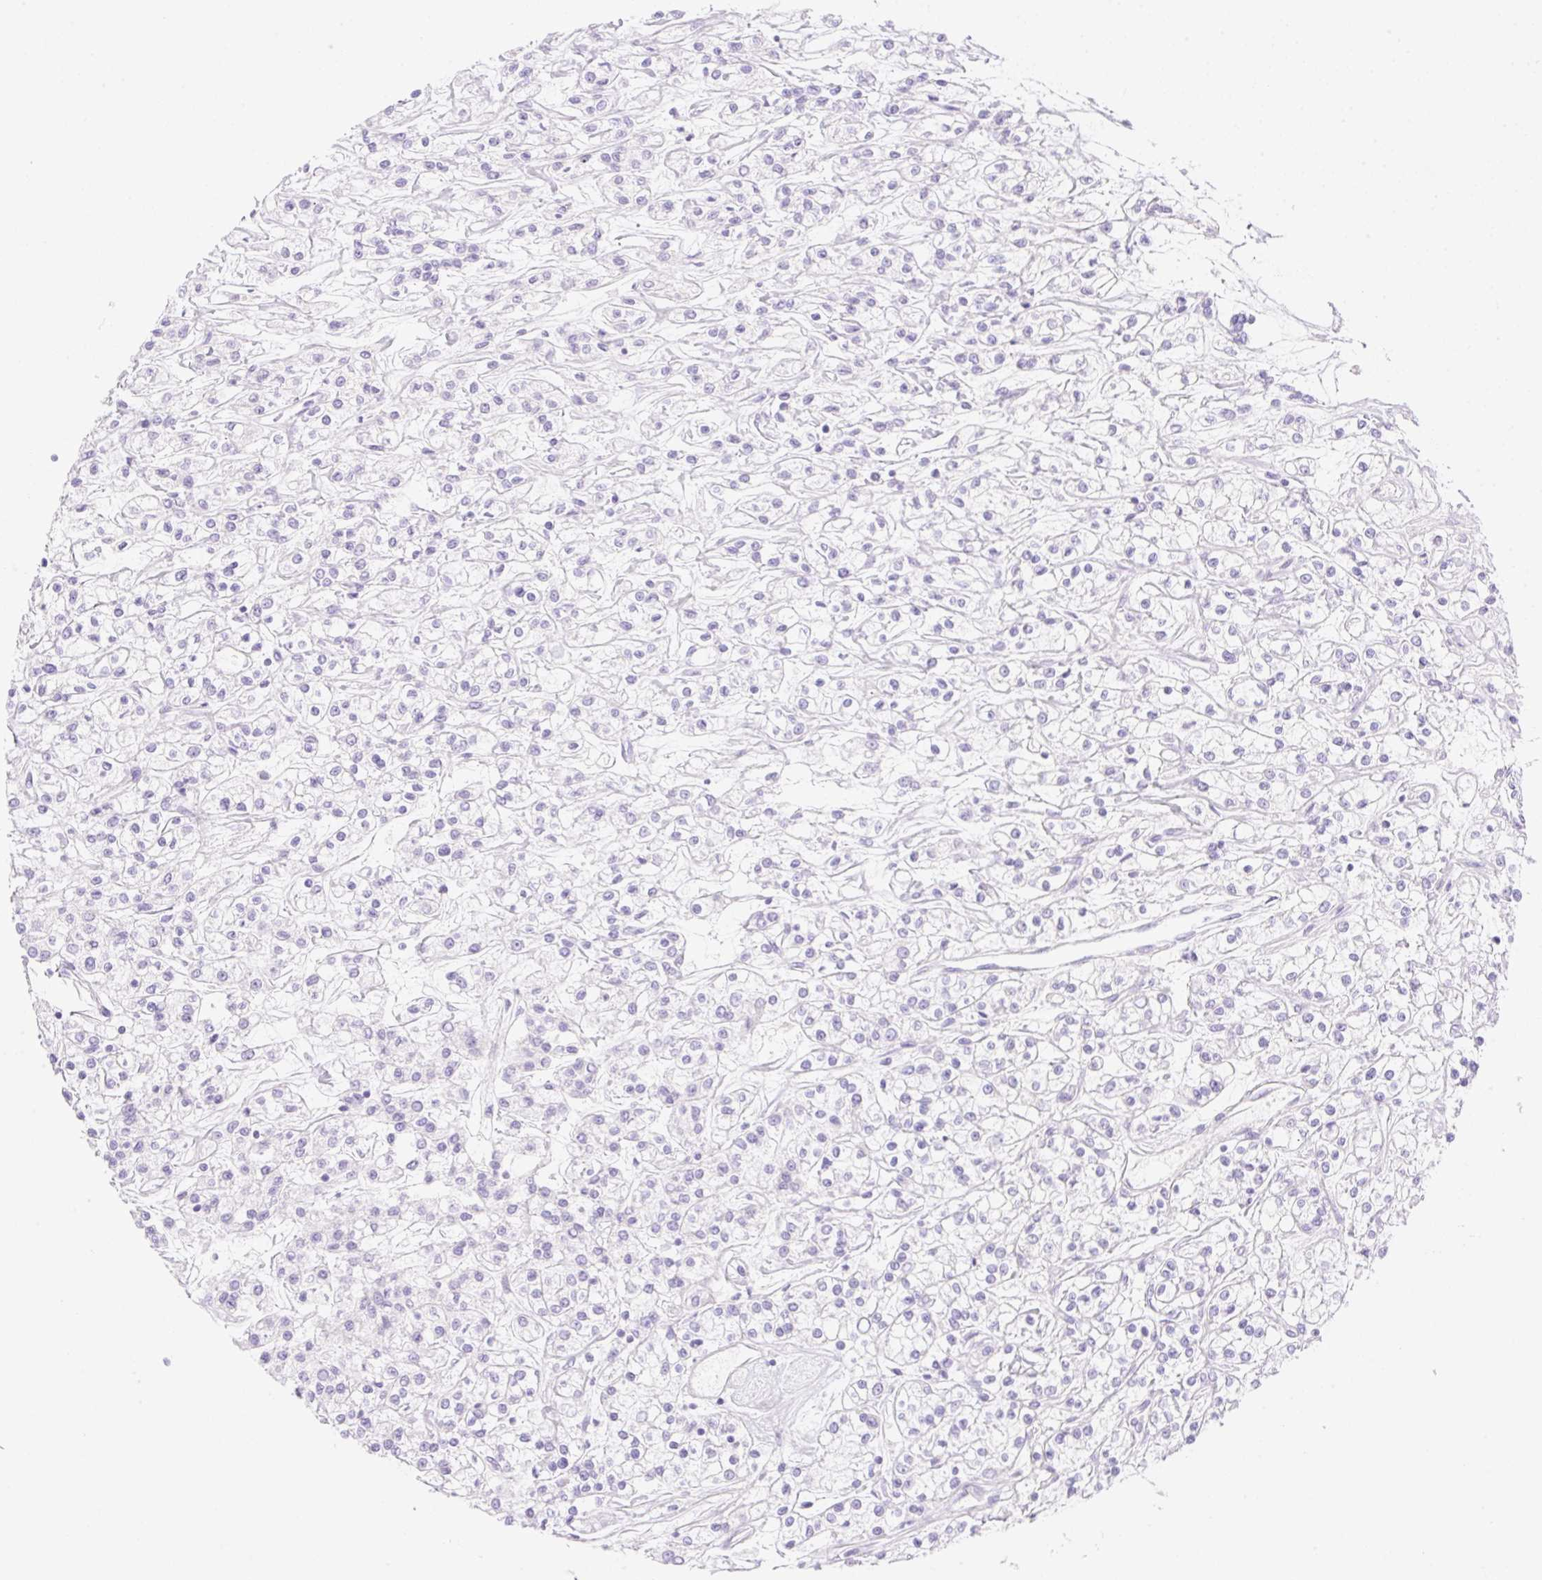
{"staining": {"intensity": "negative", "quantity": "none", "location": "none"}, "tissue": "renal cancer", "cell_type": "Tumor cells", "image_type": "cancer", "snomed": [{"axis": "morphology", "description": "Adenocarcinoma, NOS"}, {"axis": "topography", "description": "Kidney"}], "caption": "Immunohistochemical staining of human renal cancer (adenocarcinoma) shows no significant positivity in tumor cells.", "gene": "CDX1", "patient": {"sex": "female", "age": 59}}